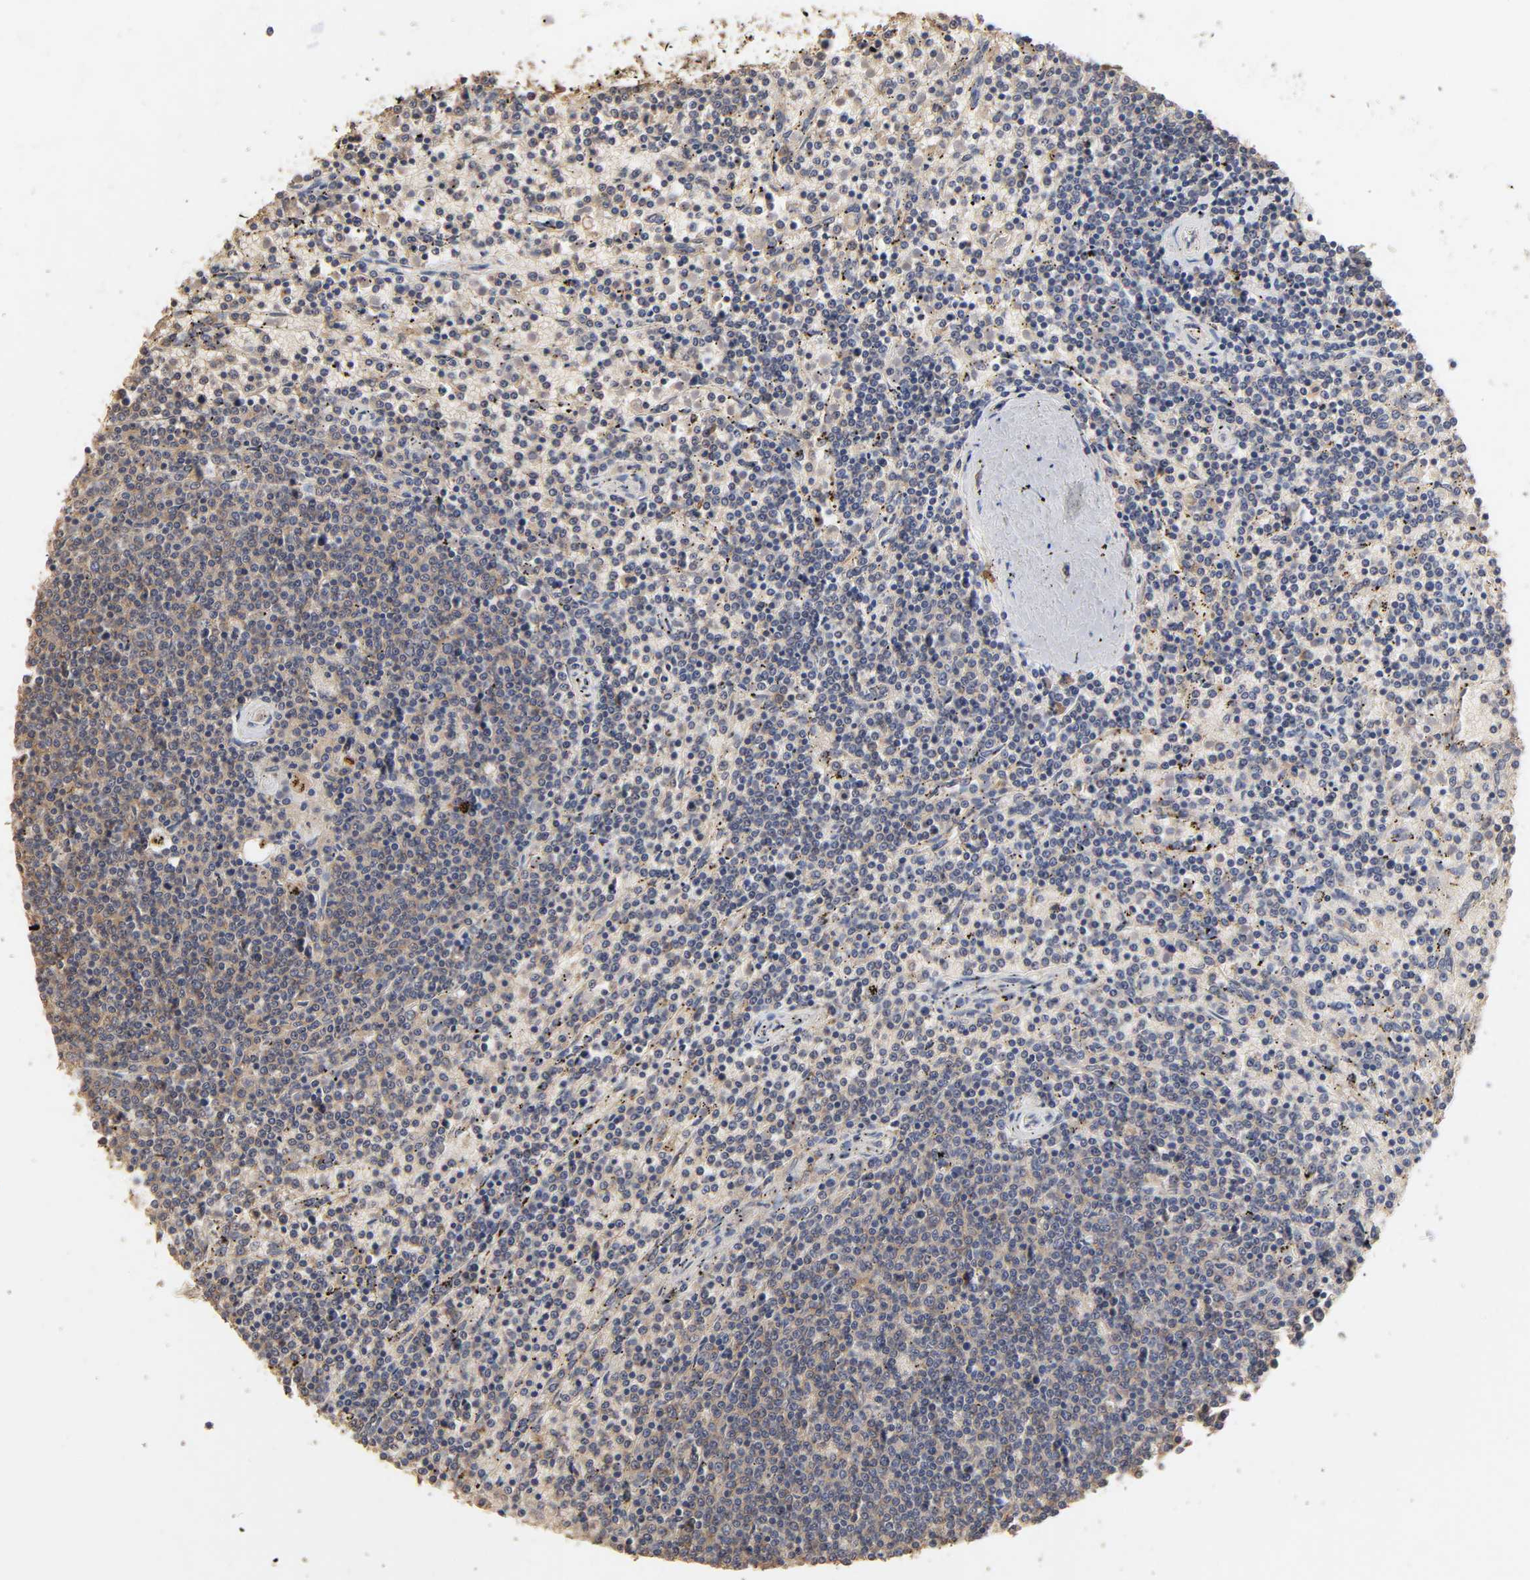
{"staining": {"intensity": "weak", "quantity": "25%-75%", "location": "cytoplasmic/membranous"}, "tissue": "lymphoma", "cell_type": "Tumor cells", "image_type": "cancer", "snomed": [{"axis": "morphology", "description": "Malignant lymphoma, non-Hodgkin's type, Low grade"}, {"axis": "topography", "description": "Spleen"}], "caption": "Malignant lymphoma, non-Hodgkin's type (low-grade) was stained to show a protein in brown. There is low levels of weak cytoplasmic/membranous staining in about 25%-75% of tumor cells.", "gene": "EIF4G2", "patient": {"sex": "female", "age": 50}}